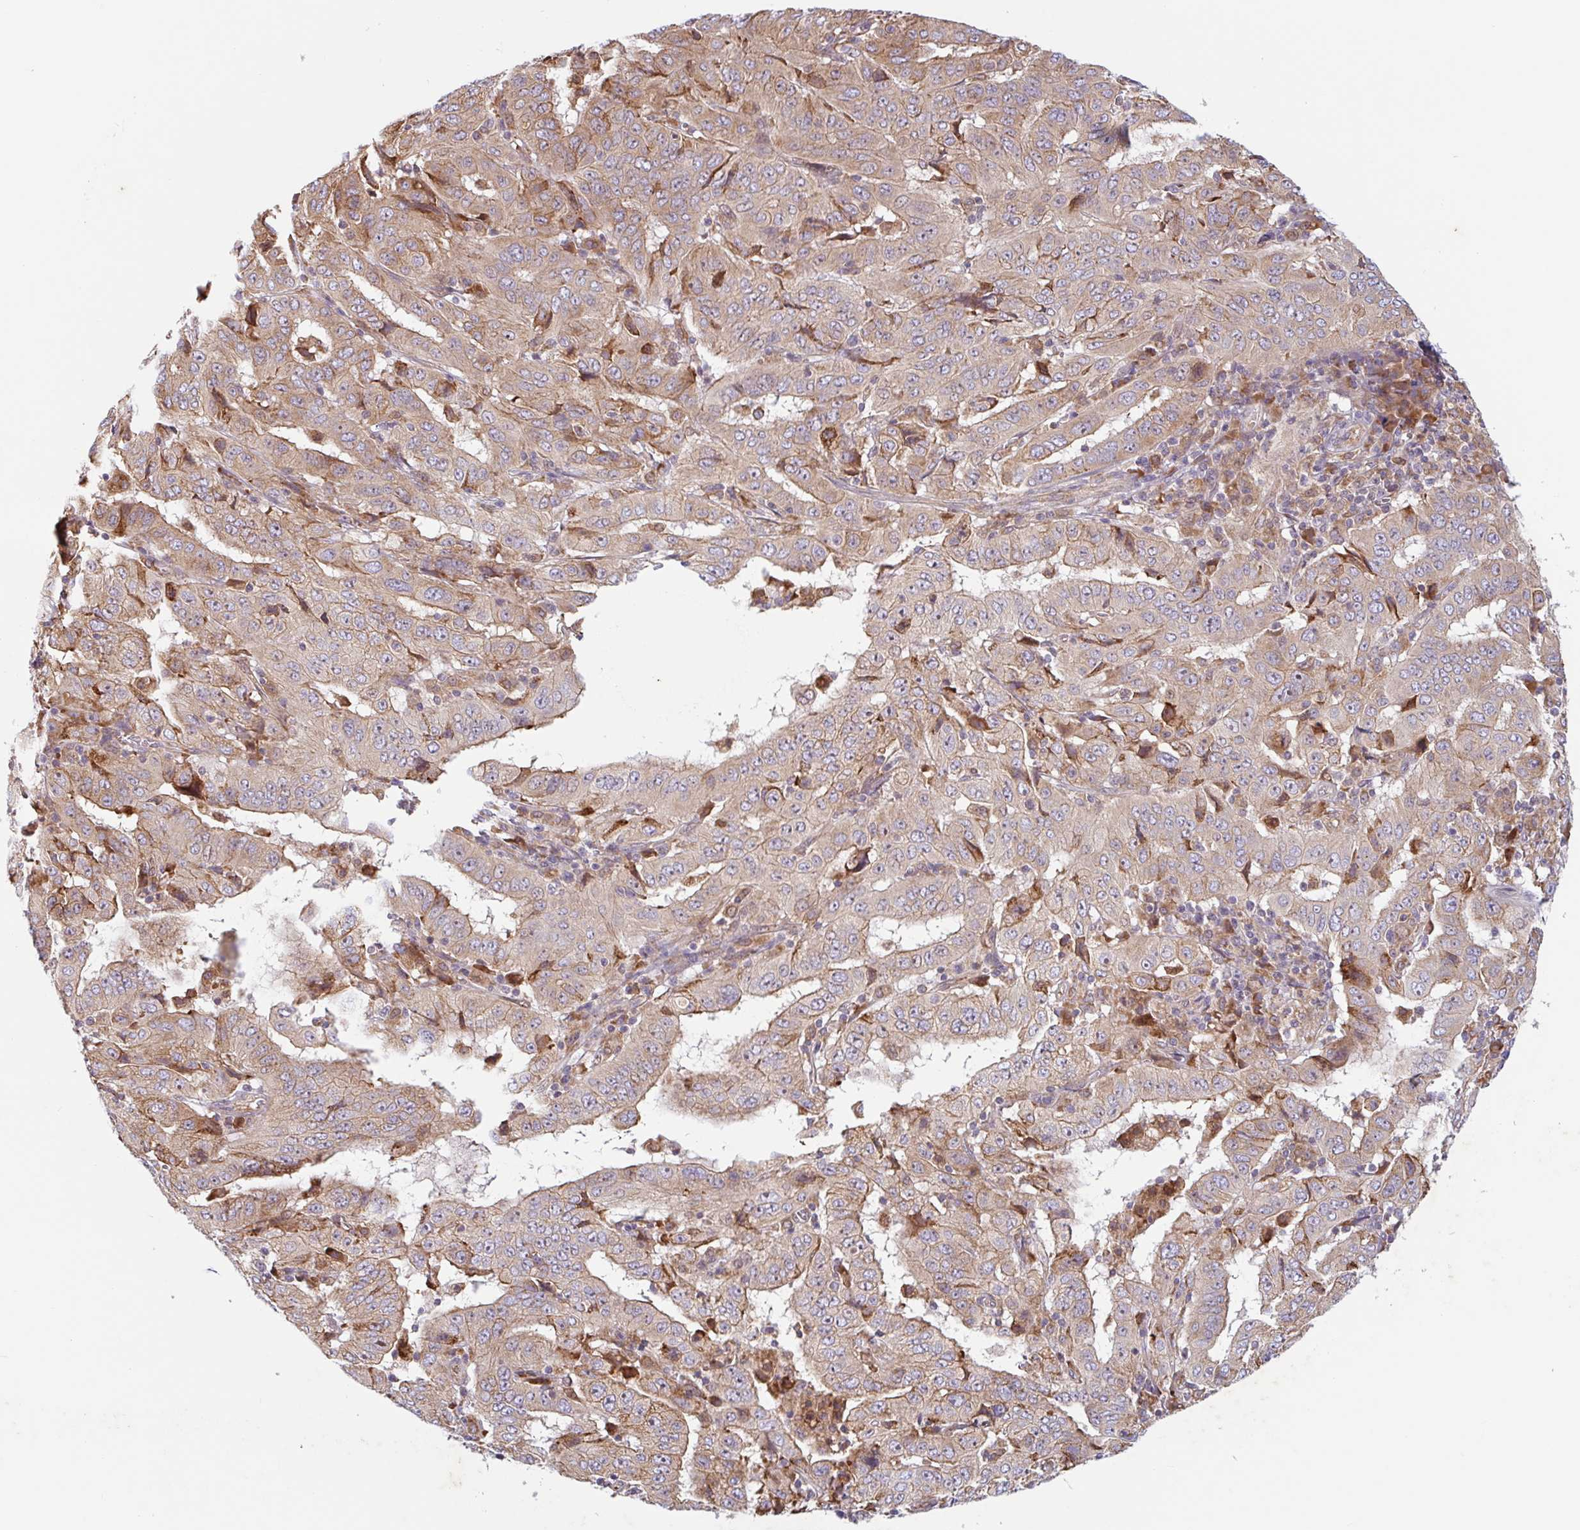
{"staining": {"intensity": "moderate", "quantity": "25%-75%", "location": "cytoplasmic/membranous"}, "tissue": "pancreatic cancer", "cell_type": "Tumor cells", "image_type": "cancer", "snomed": [{"axis": "morphology", "description": "Adenocarcinoma, NOS"}, {"axis": "topography", "description": "Pancreas"}], "caption": "Pancreatic cancer stained with DAB (3,3'-diaminobenzidine) IHC reveals medium levels of moderate cytoplasmic/membranous positivity in about 25%-75% of tumor cells. The staining was performed using DAB to visualize the protein expression in brown, while the nuclei were stained in blue with hematoxylin (Magnification: 20x).", "gene": "RIT1", "patient": {"sex": "male", "age": 63}}